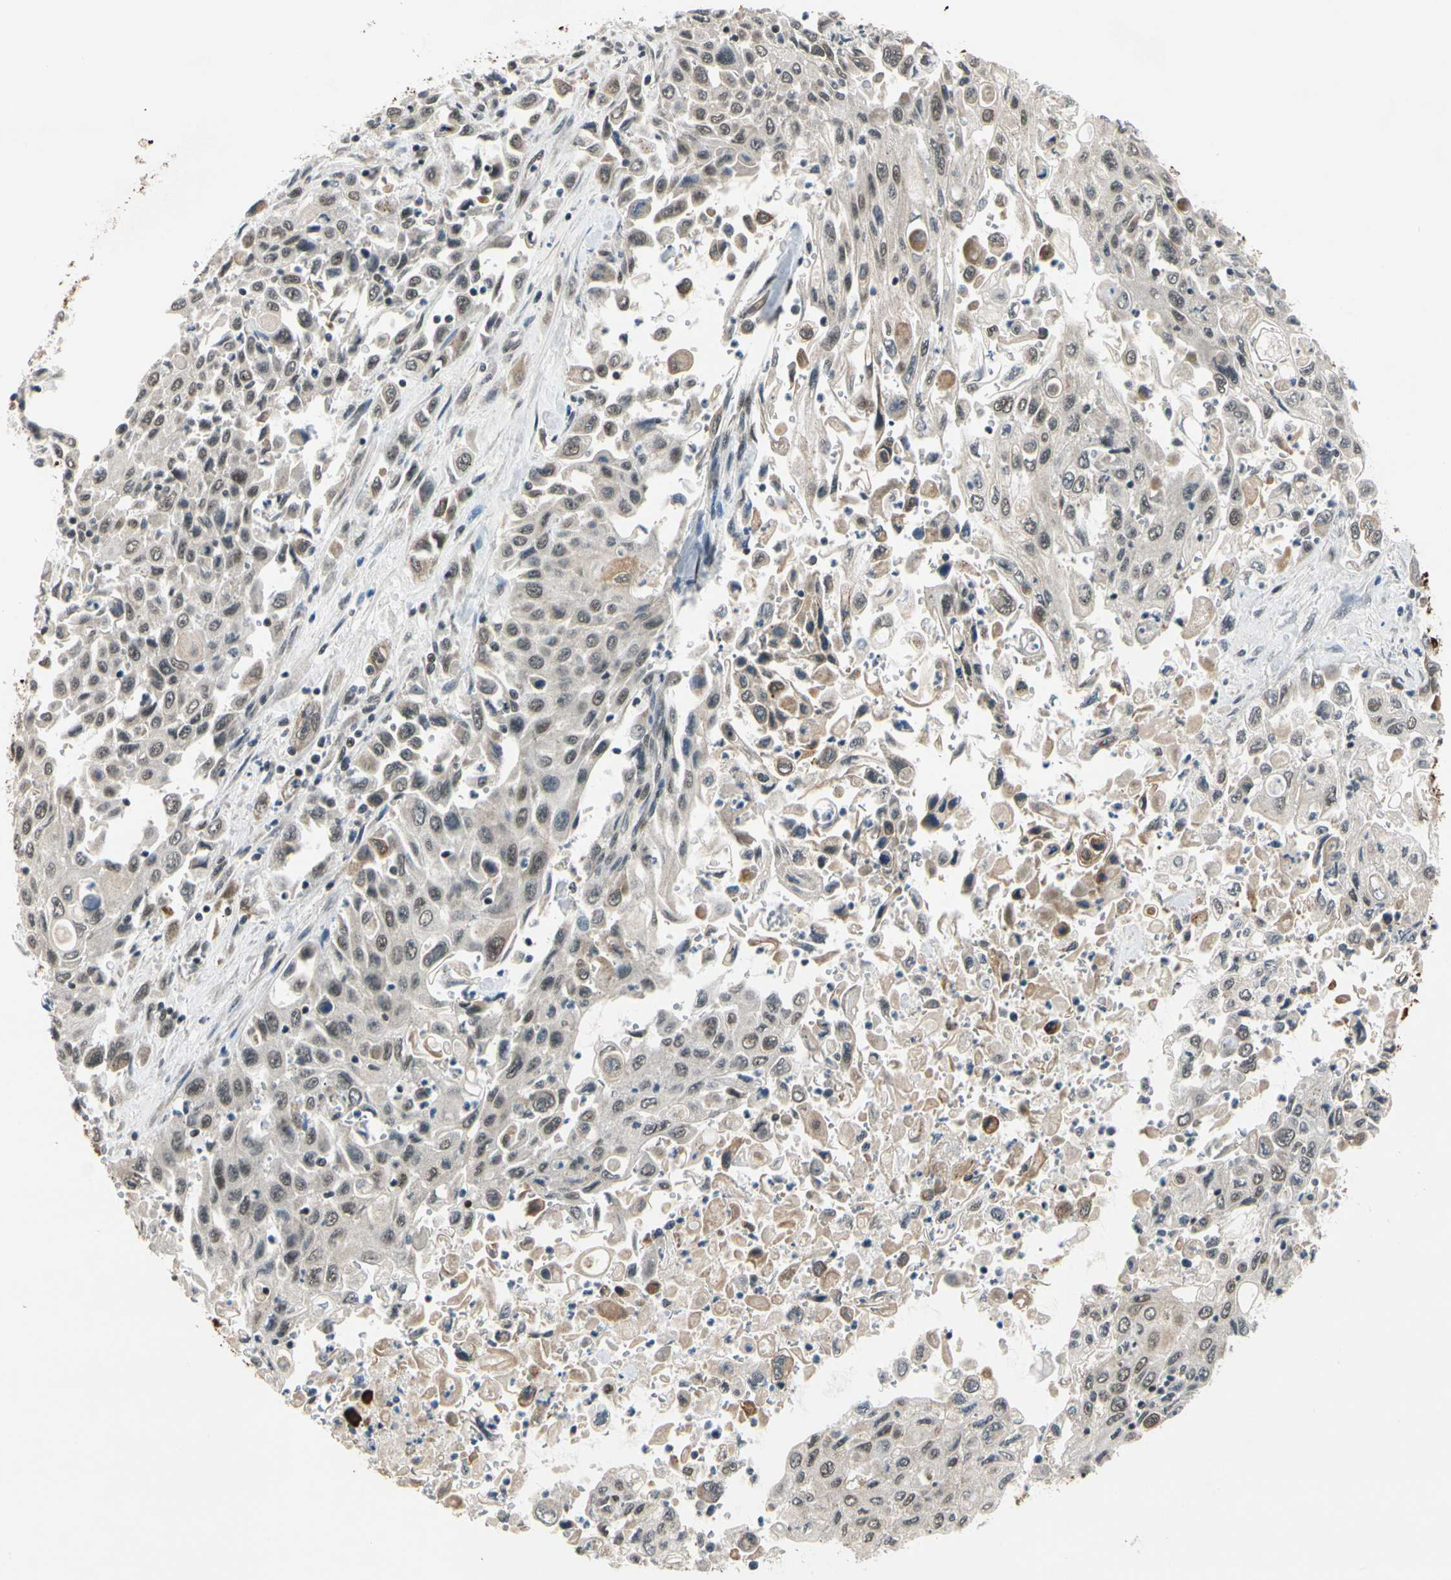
{"staining": {"intensity": "weak", "quantity": "25%-75%", "location": "cytoplasmic/membranous,nuclear"}, "tissue": "pancreatic cancer", "cell_type": "Tumor cells", "image_type": "cancer", "snomed": [{"axis": "morphology", "description": "Adenocarcinoma, NOS"}, {"axis": "topography", "description": "Pancreas"}], "caption": "Adenocarcinoma (pancreatic) was stained to show a protein in brown. There is low levels of weak cytoplasmic/membranous and nuclear positivity in approximately 25%-75% of tumor cells.", "gene": "TAF12", "patient": {"sex": "male", "age": 70}}